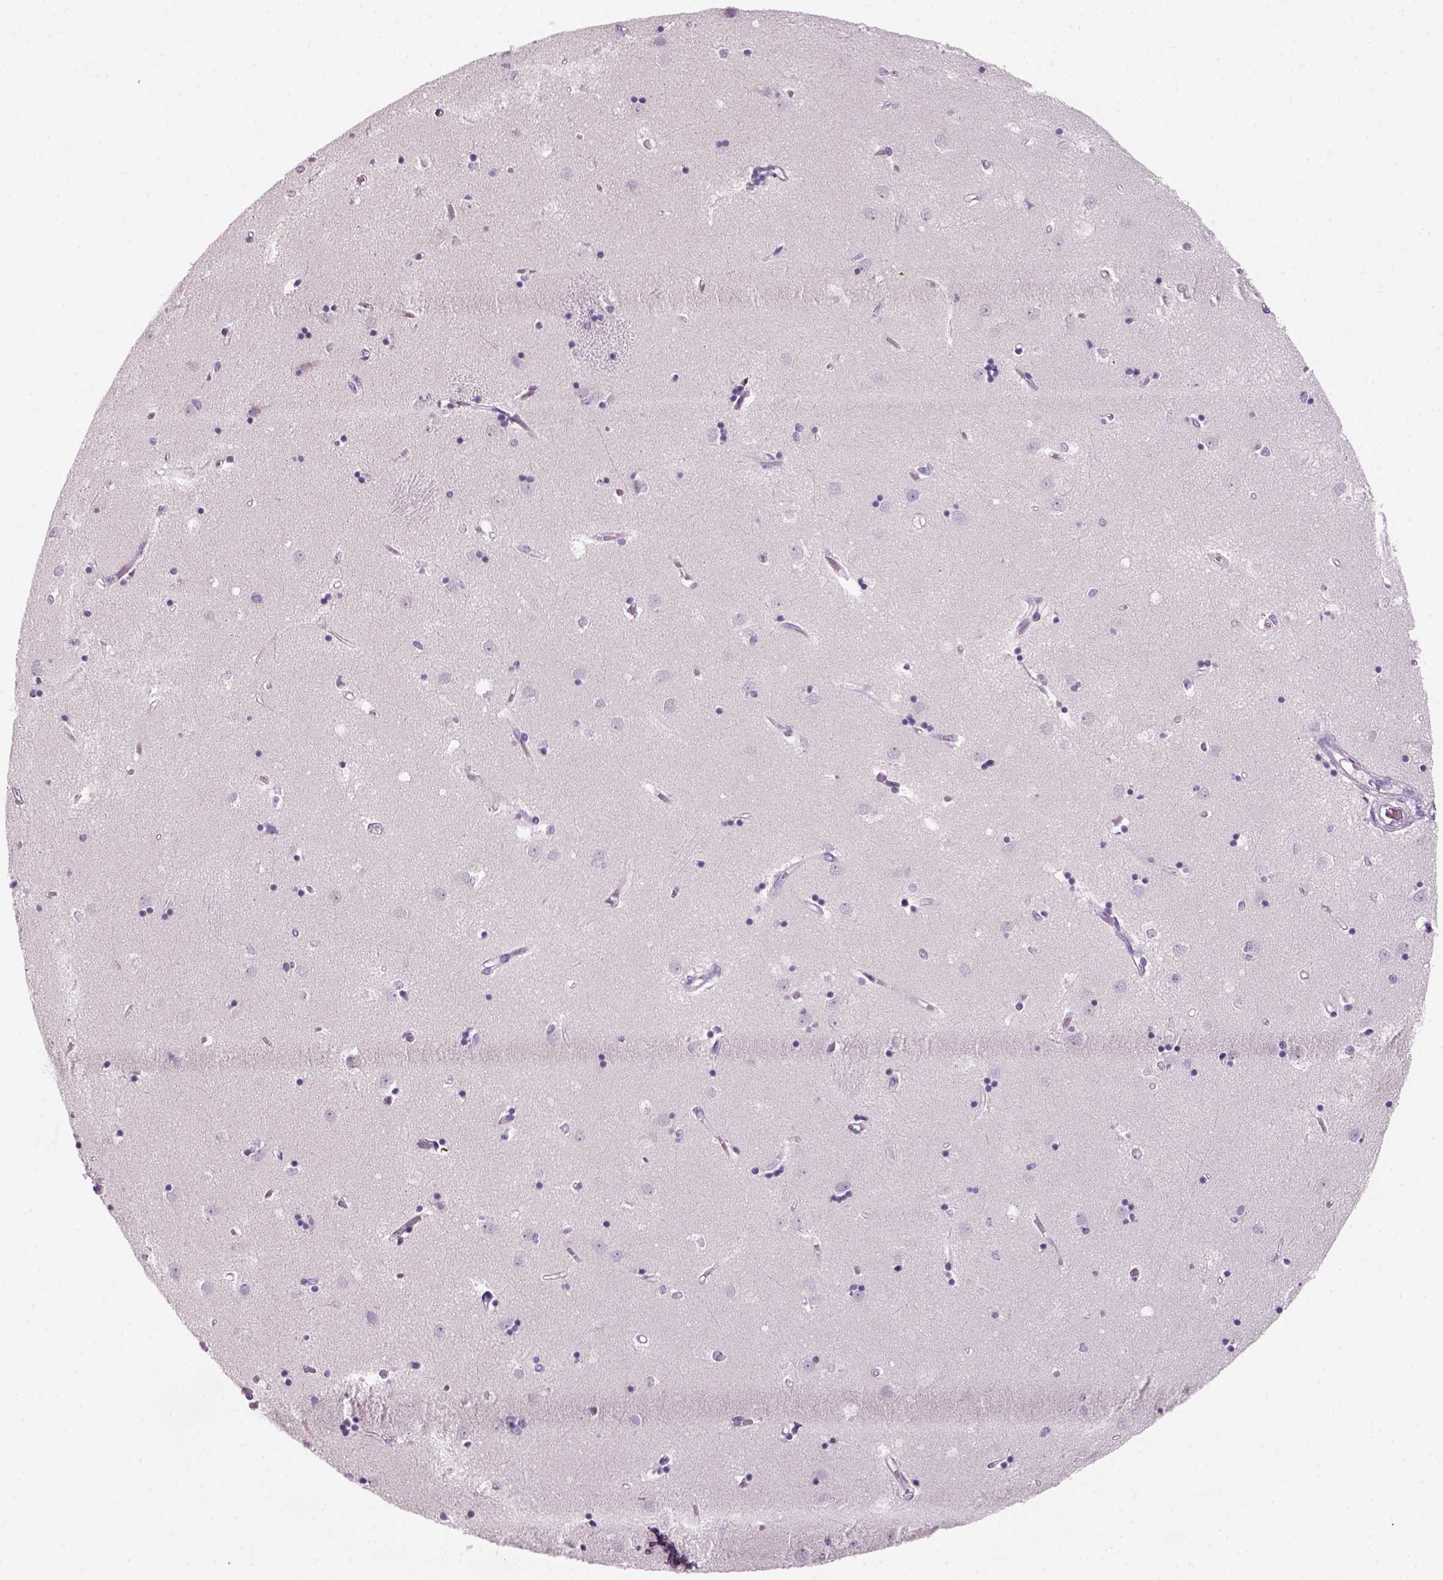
{"staining": {"intensity": "negative", "quantity": "none", "location": "none"}, "tissue": "caudate", "cell_type": "Glial cells", "image_type": "normal", "snomed": [{"axis": "morphology", "description": "Normal tissue, NOS"}, {"axis": "topography", "description": "Lateral ventricle wall"}], "caption": "An image of human caudate is negative for staining in glial cells. Nuclei are stained in blue.", "gene": "KRT25", "patient": {"sex": "male", "age": 54}}